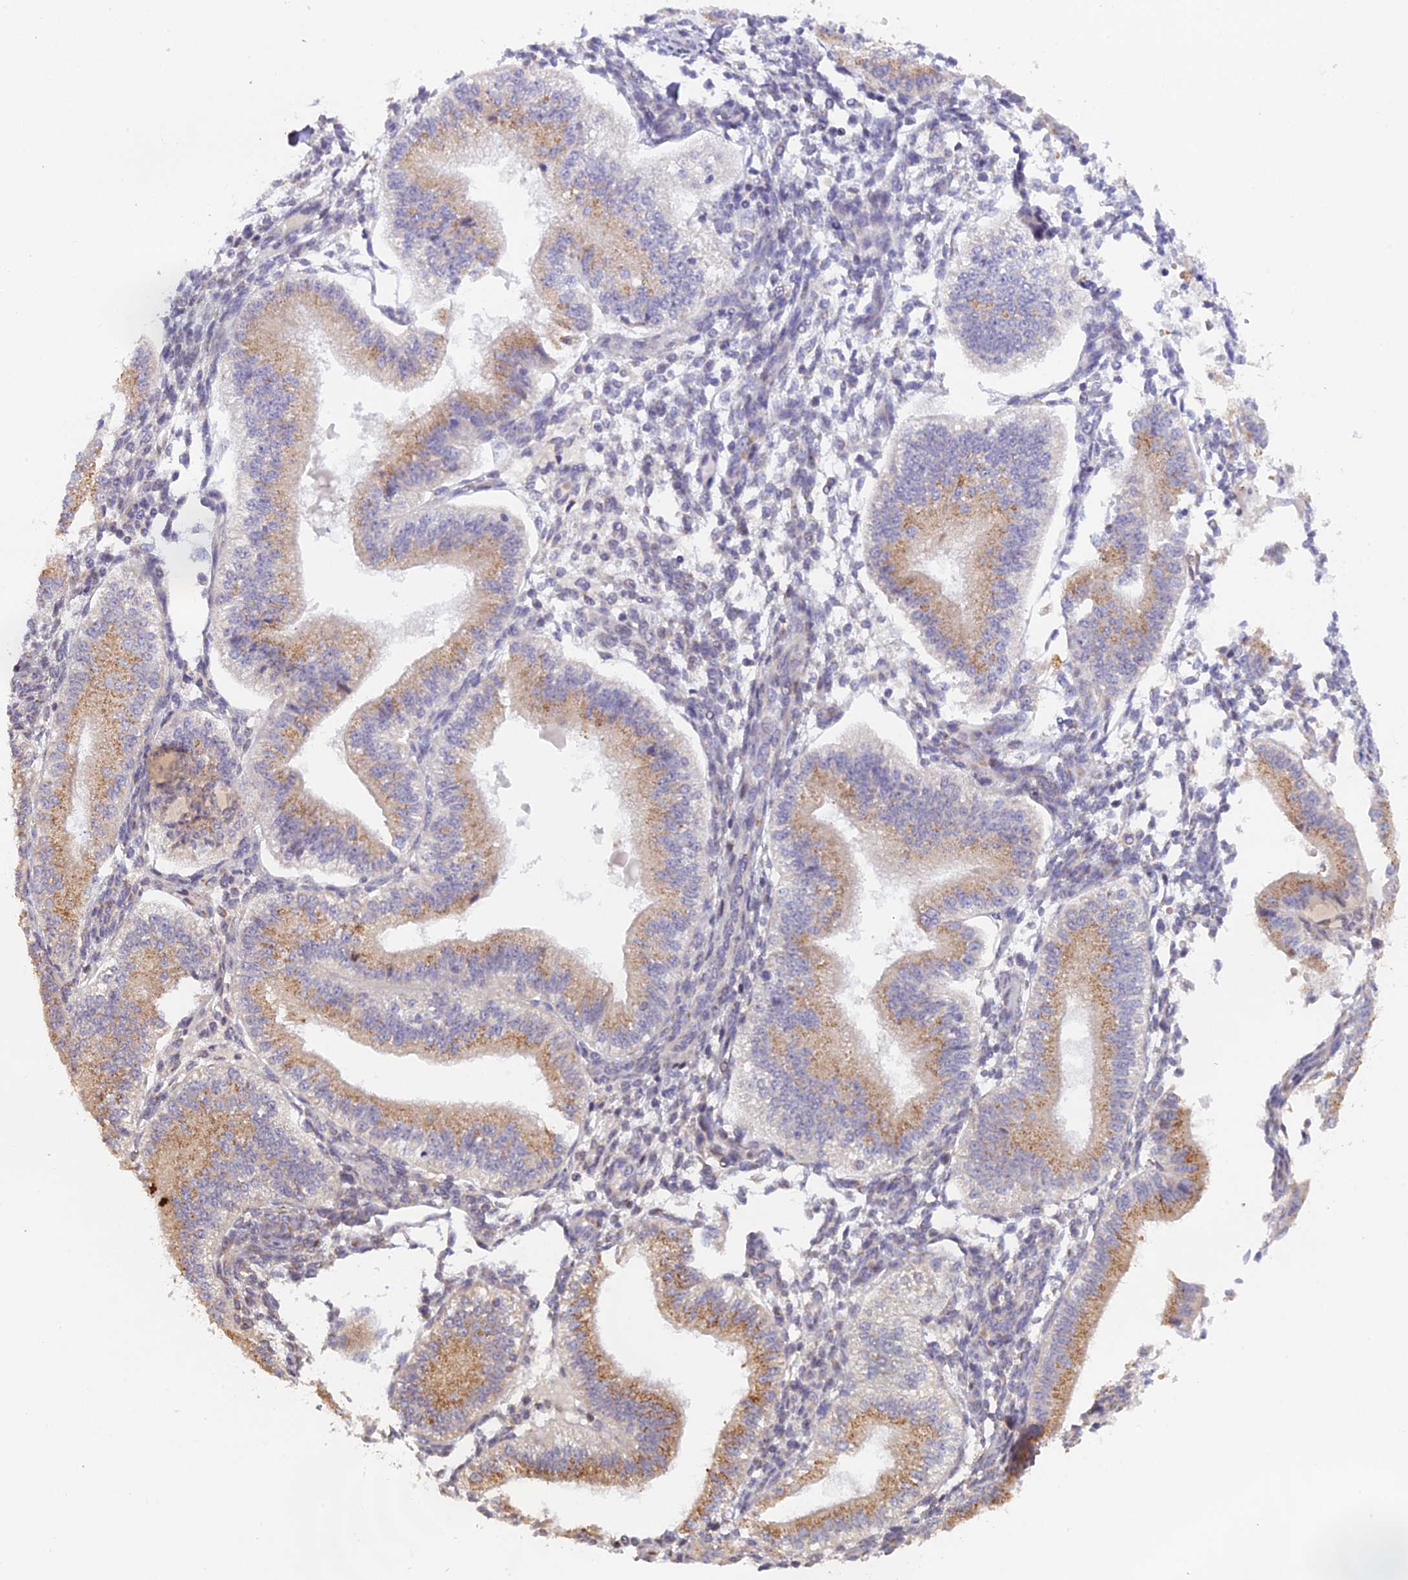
{"staining": {"intensity": "moderate", "quantity": "<25%", "location": "cytoplasmic/membranous"}, "tissue": "endometrium", "cell_type": "Cells in endometrial stroma", "image_type": "normal", "snomed": [{"axis": "morphology", "description": "Normal tissue, NOS"}, {"axis": "topography", "description": "Endometrium"}], "caption": "High-power microscopy captured an immunohistochemistry image of unremarkable endometrium, revealing moderate cytoplasmic/membranous staining in about <25% of cells in endometrial stroma.", "gene": "SNX17", "patient": {"sex": "female", "age": 39}}